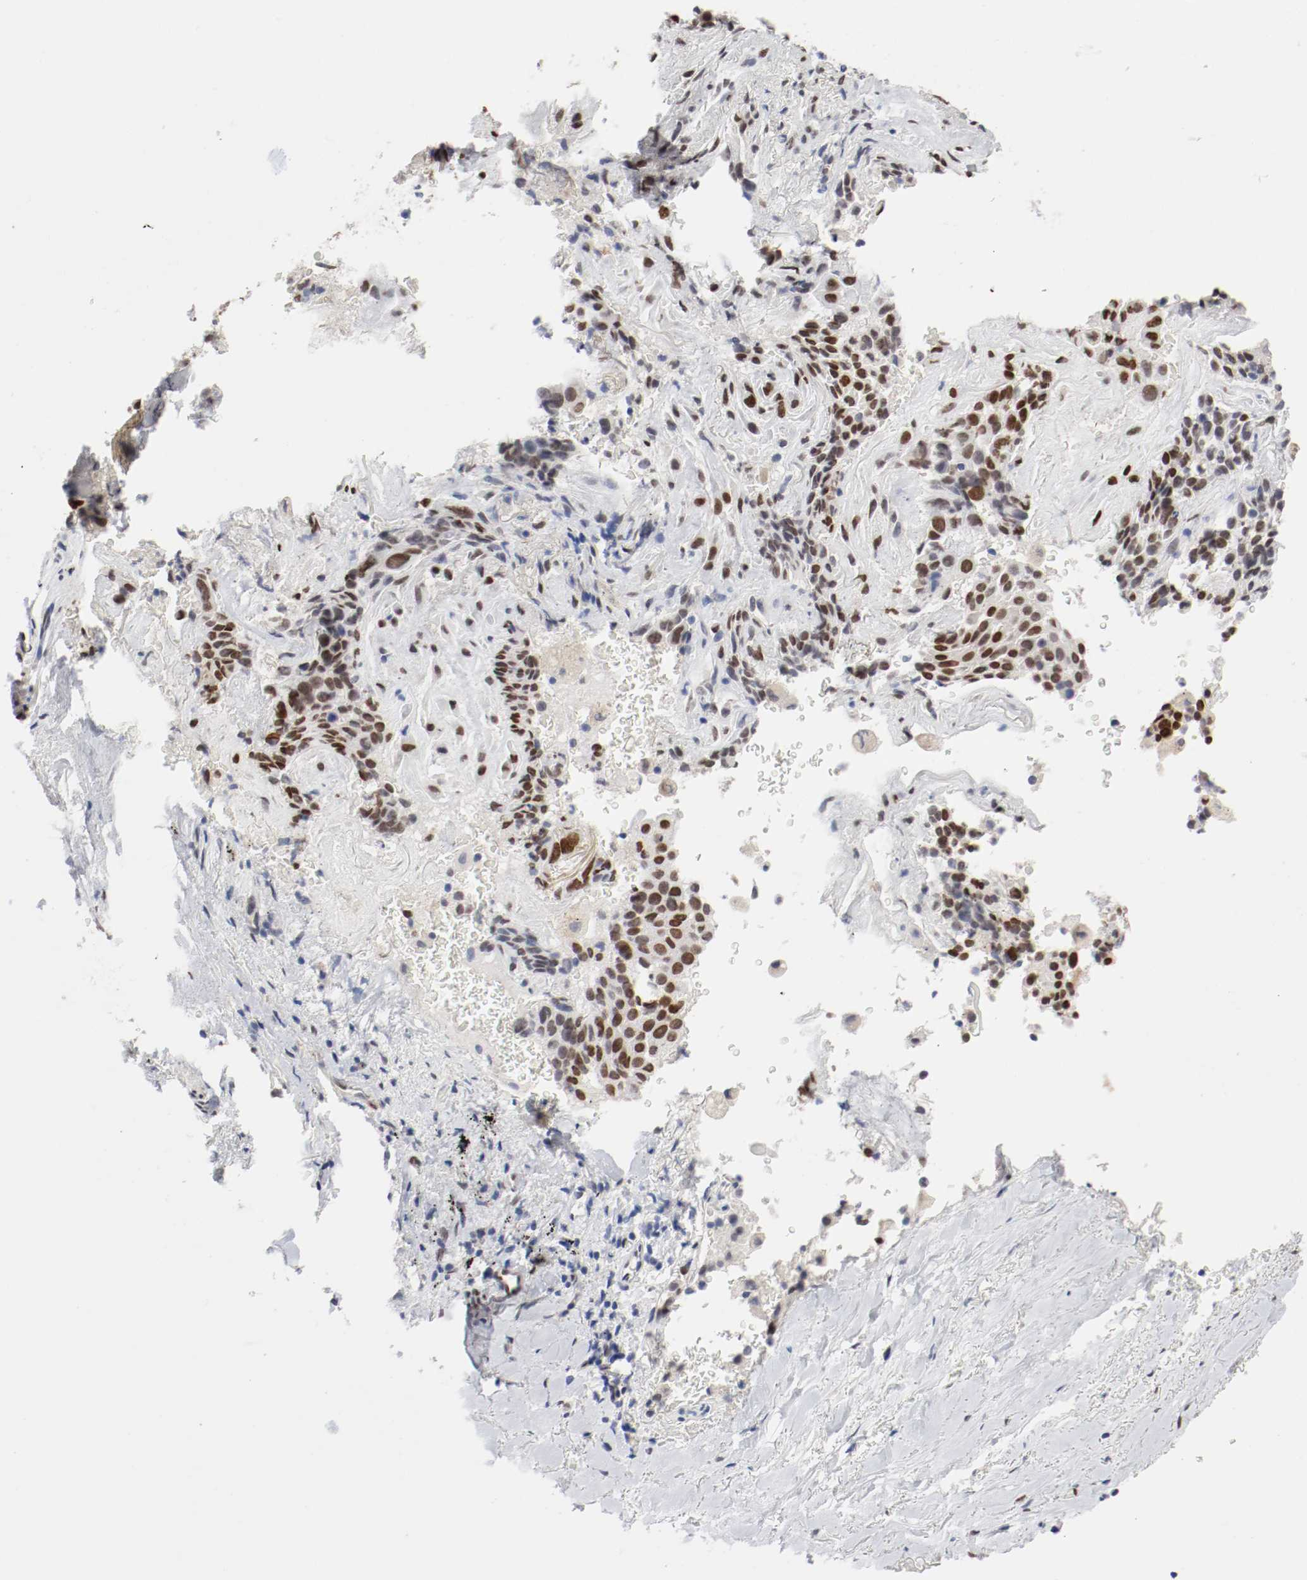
{"staining": {"intensity": "strong", "quantity": ">75%", "location": "nuclear"}, "tissue": "lung cancer", "cell_type": "Tumor cells", "image_type": "cancer", "snomed": [{"axis": "morphology", "description": "Squamous cell carcinoma, NOS"}, {"axis": "topography", "description": "Lung"}], "caption": "Immunohistochemistry micrograph of squamous cell carcinoma (lung) stained for a protein (brown), which exhibits high levels of strong nuclear staining in about >75% of tumor cells.", "gene": "FOSL2", "patient": {"sex": "male", "age": 54}}